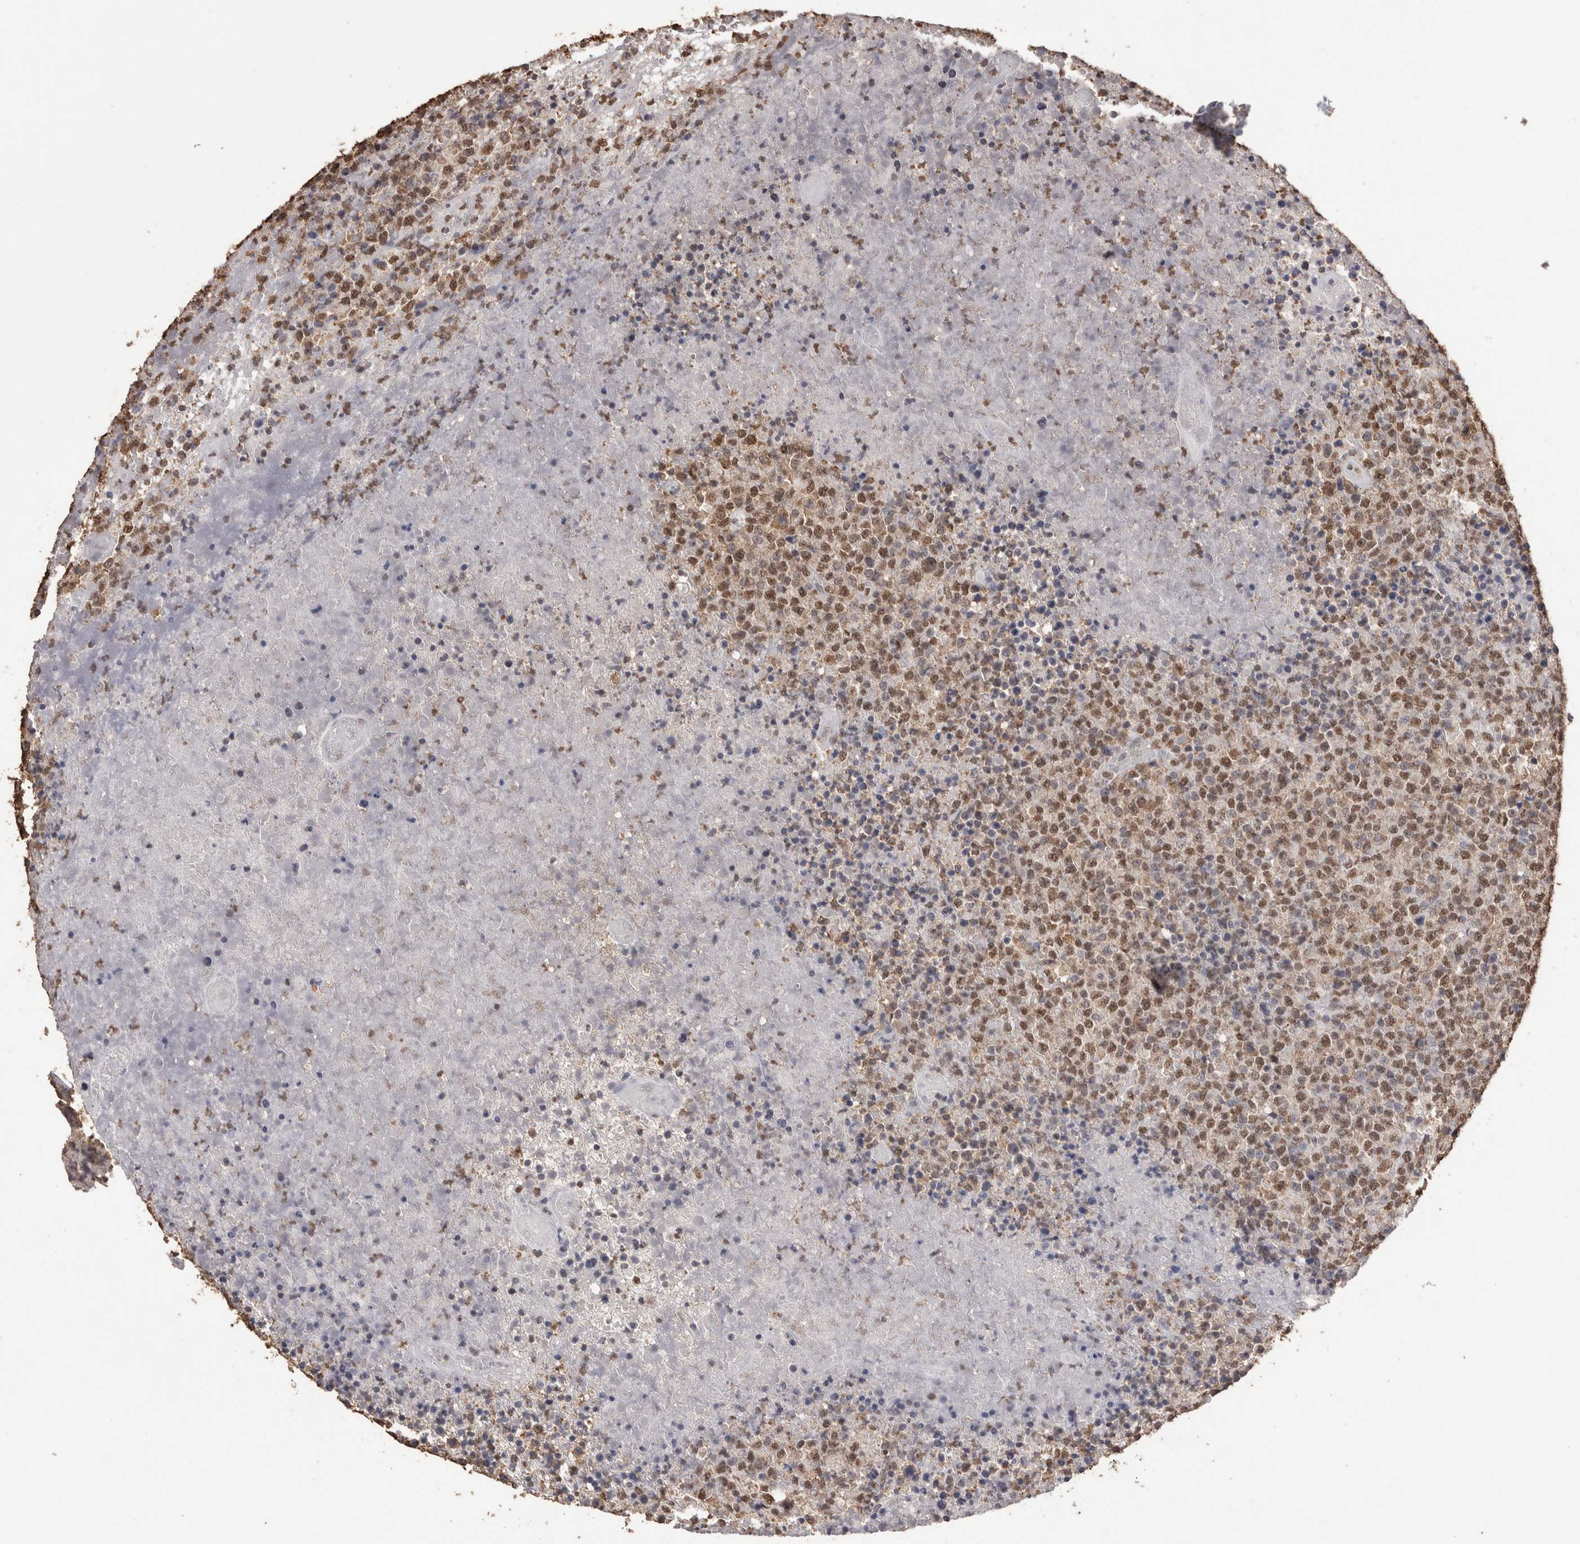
{"staining": {"intensity": "moderate", "quantity": ">75%", "location": "nuclear"}, "tissue": "lymphoma", "cell_type": "Tumor cells", "image_type": "cancer", "snomed": [{"axis": "morphology", "description": "Malignant lymphoma, non-Hodgkin's type, High grade"}, {"axis": "topography", "description": "Lymph node"}], "caption": "Immunohistochemical staining of human malignant lymphoma, non-Hodgkin's type (high-grade) reveals medium levels of moderate nuclear staining in about >75% of tumor cells. The protein of interest is stained brown, and the nuclei are stained in blue (DAB IHC with brightfield microscopy, high magnification).", "gene": "NTHL1", "patient": {"sex": "male", "age": 13}}